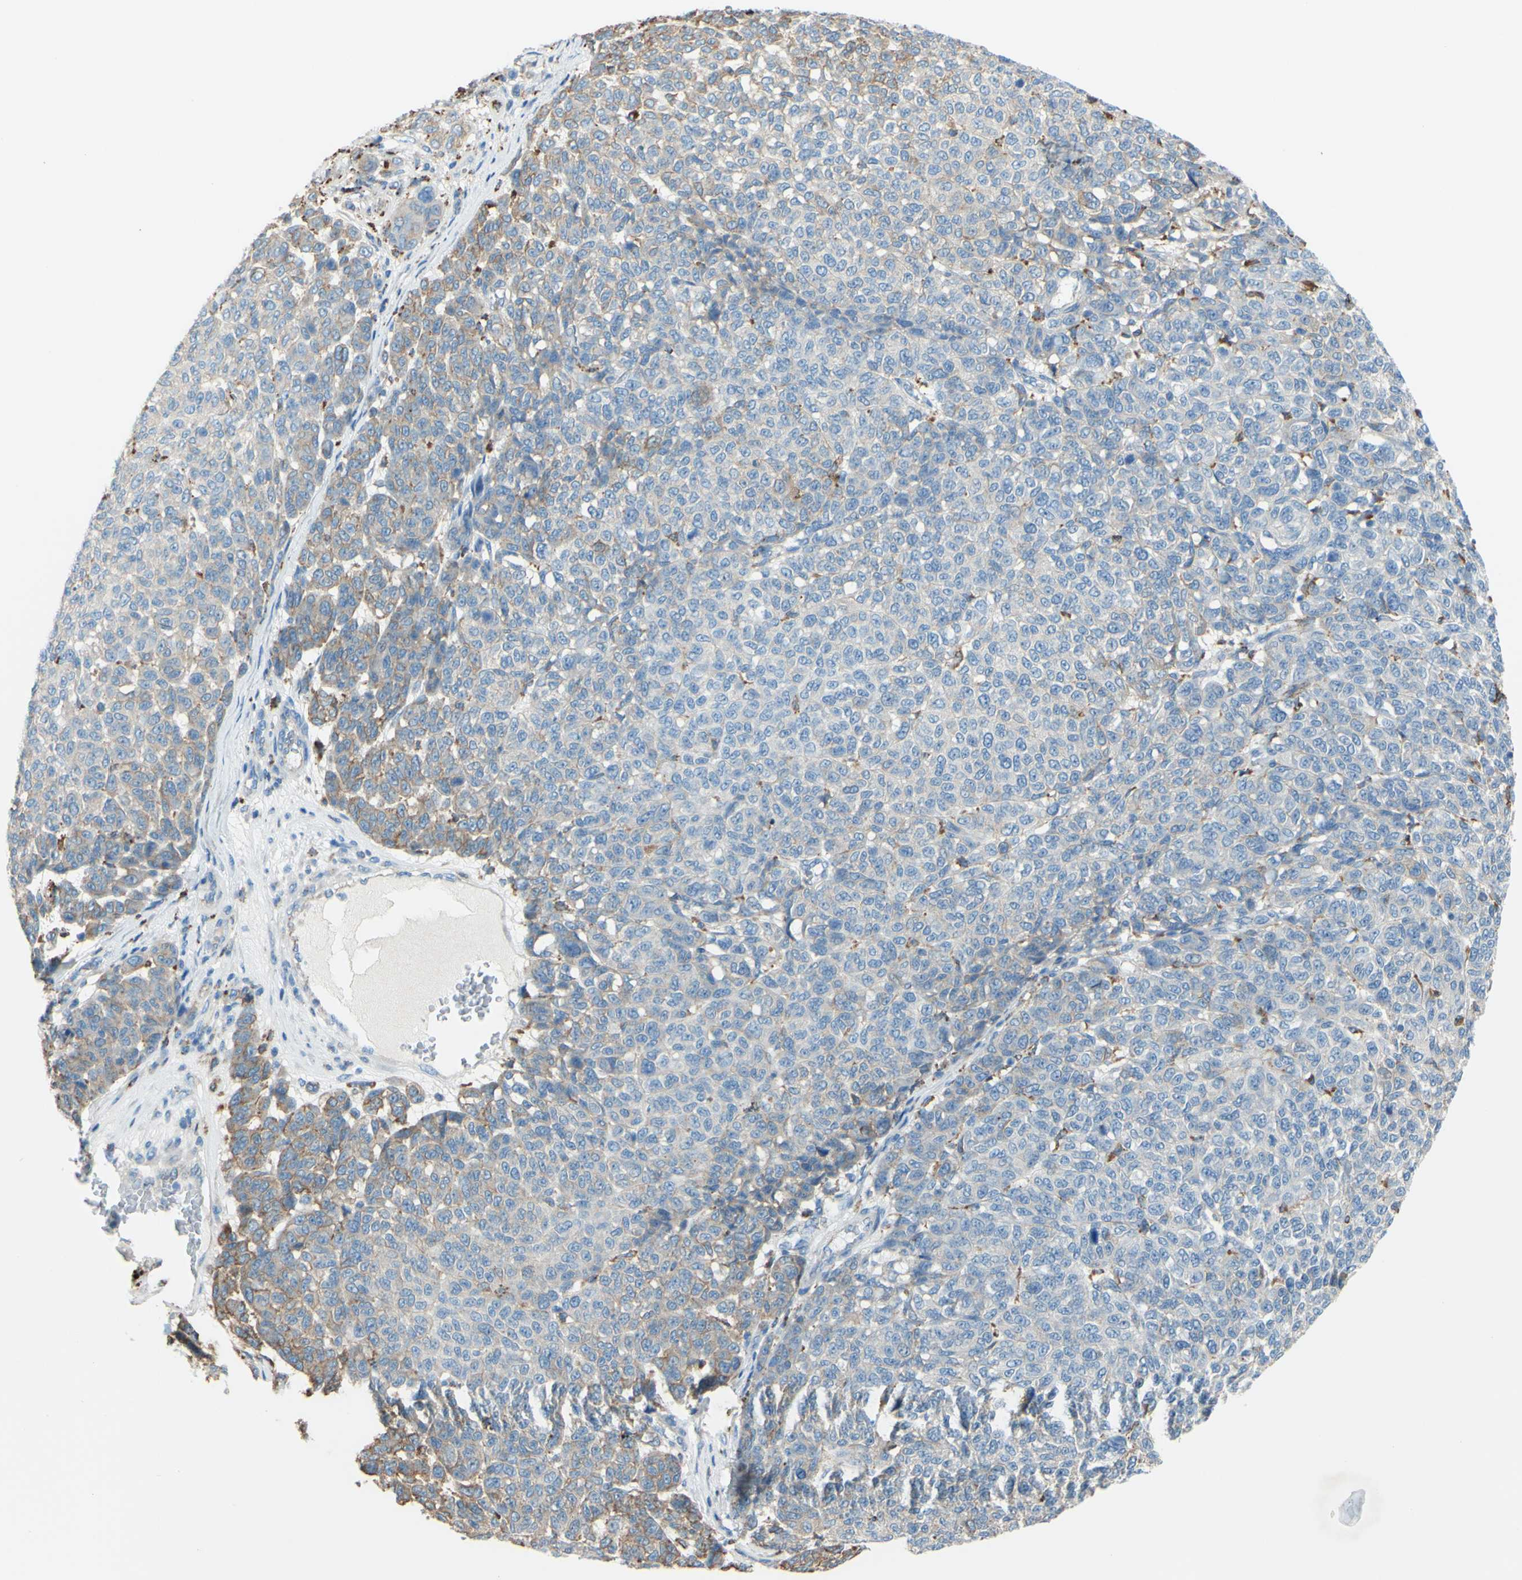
{"staining": {"intensity": "weak", "quantity": ">75%", "location": "cytoplasmic/membranous"}, "tissue": "melanoma", "cell_type": "Tumor cells", "image_type": "cancer", "snomed": [{"axis": "morphology", "description": "Malignant melanoma, NOS"}, {"axis": "topography", "description": "Skin"}], "caption": "Protein analysis of melanoma tissue exhibits weak cytoplasmic/membranous staining in about >75% of tumor cells.", "gene": "CTSD", "patient": {"sex": "male", "age": 59}}